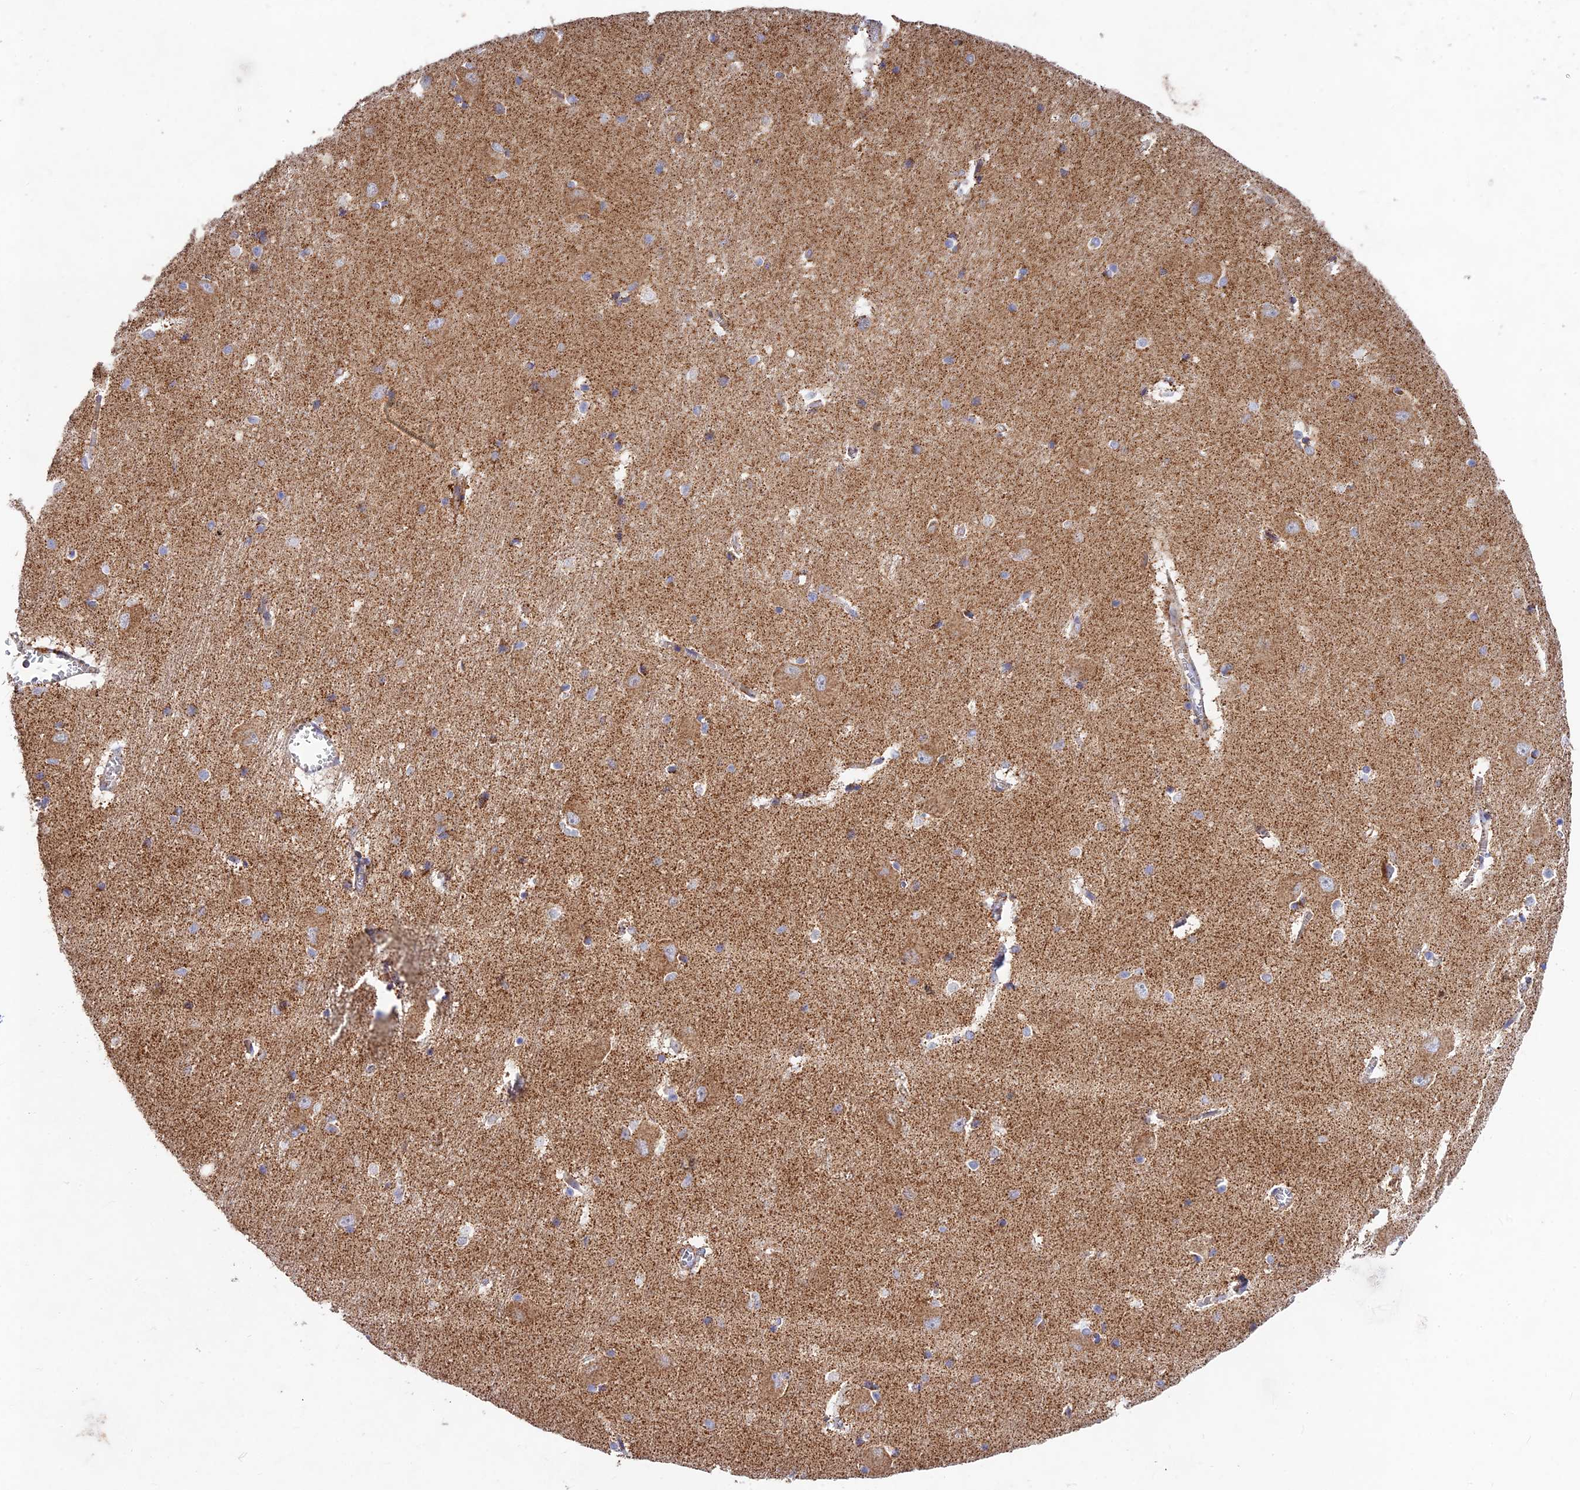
{"staining": {"intensity": "moderate", "quantity": "<25%", "location": "cytoplasmic/membranous"}, "tissue": "caudate", "cell_type": "Glial cells", "image_type": "normal", "snomed": [{"axis": "morphology", "description": "Normal tissue, NOS"}, {"axis": "topography", "description": "Lateral ventricle wall"}], "caption": "DAB (3,3'-diaminobenzidine) immunohistochemical staining of benign caudate demonstrates moderate cytoplasmic/membranous protein staining in about <25% of glial cells.", "gene": "KHDC3L", "patient": {"sex": "male", "age": 37}}